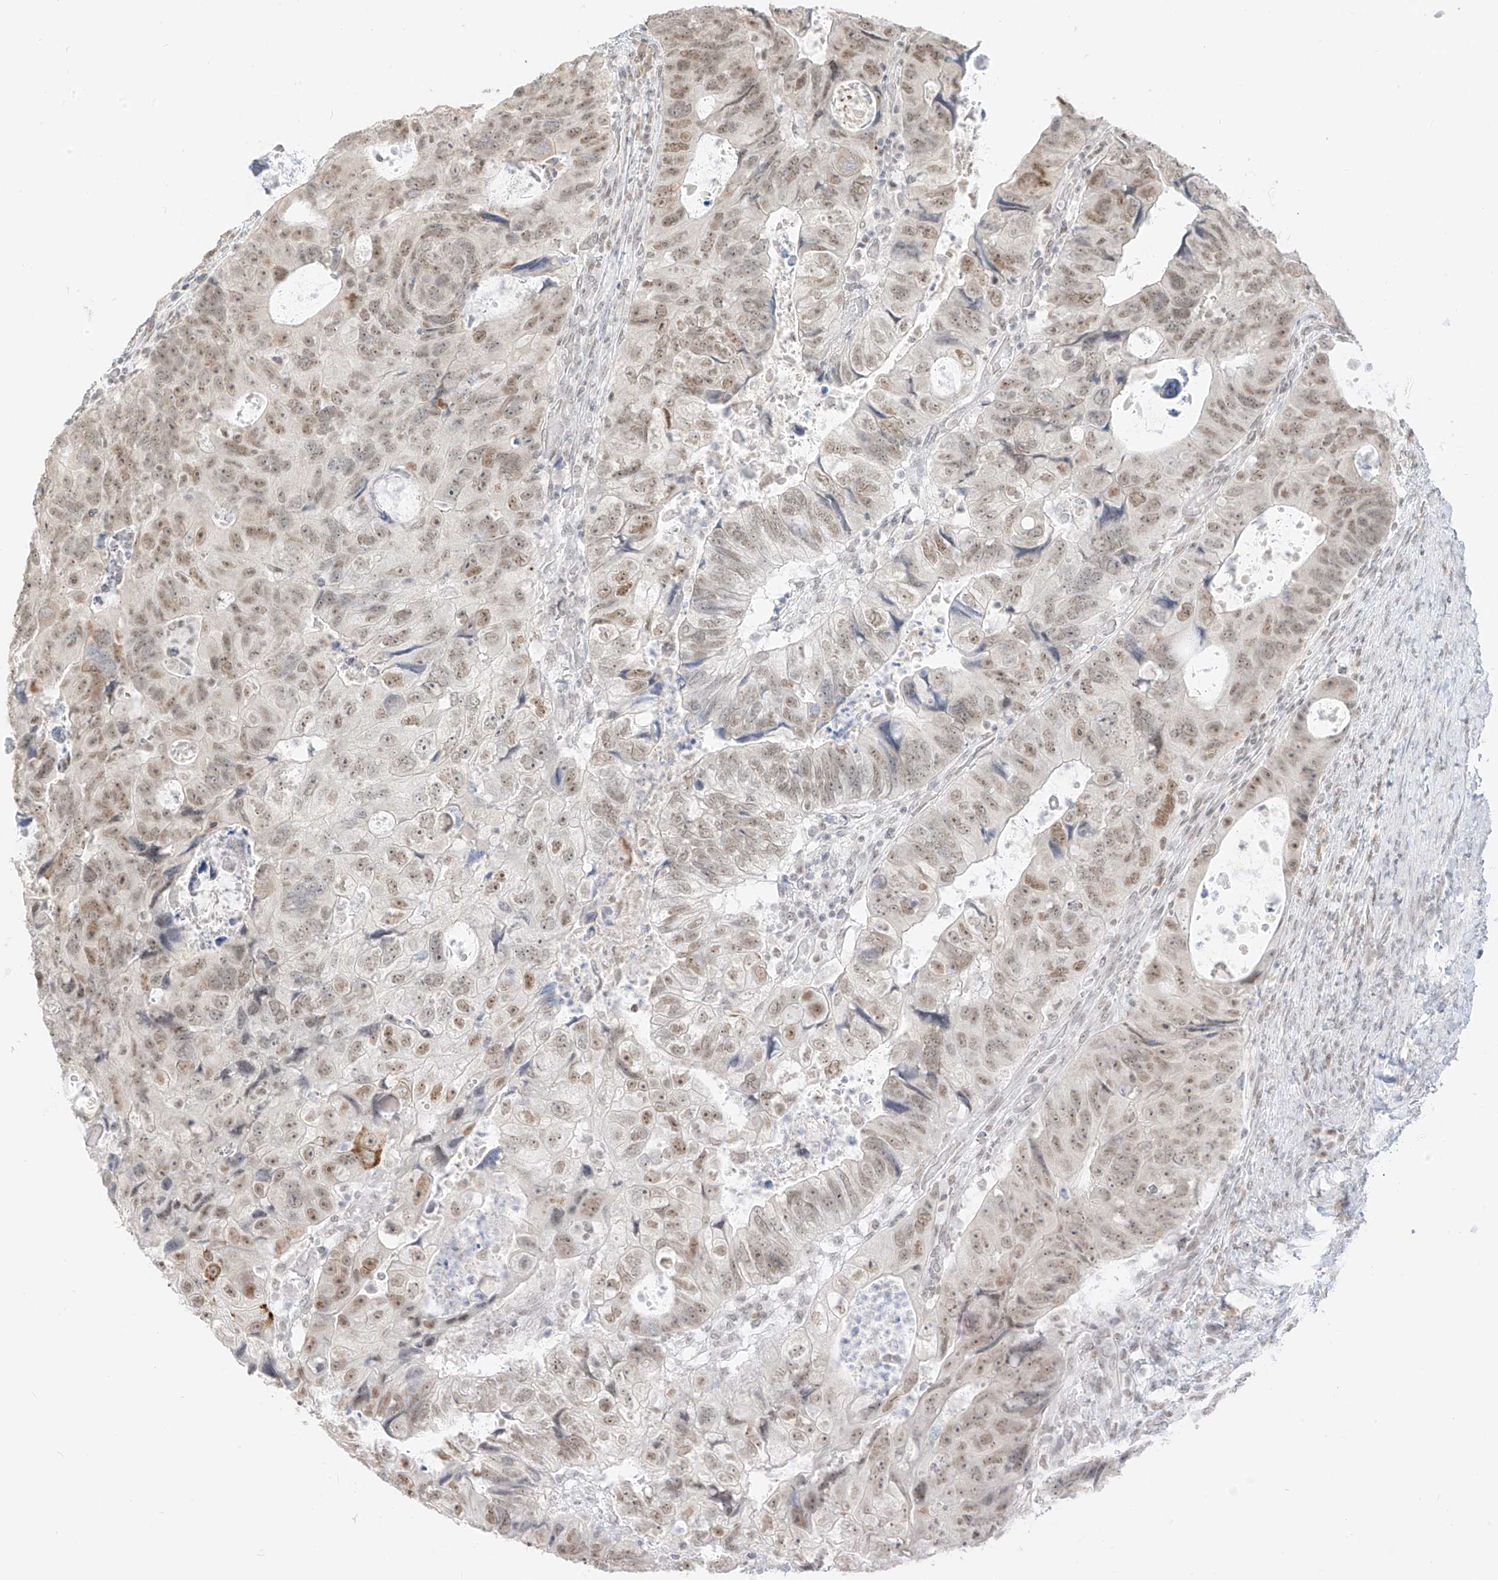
{"staining": {"intensity": "moderate", "quantity": ">75%", "location": "nuclear"}, "tissue": "colorectal cancer", "cell_type": "Tumor cells", "image_type": "cancer", "snomed": [{"axis": "morphology", "description": "Adenocarcinoma, NOS"}, {"axis": "topography", "description": "Rectum"}], "caption": "Colorectal cancer stained with IHC reveals moderate nuclear expression in about >75% of tumor cells.", "gene": "SUPT5H", "patient": {"sex": "male", "age": 59}}